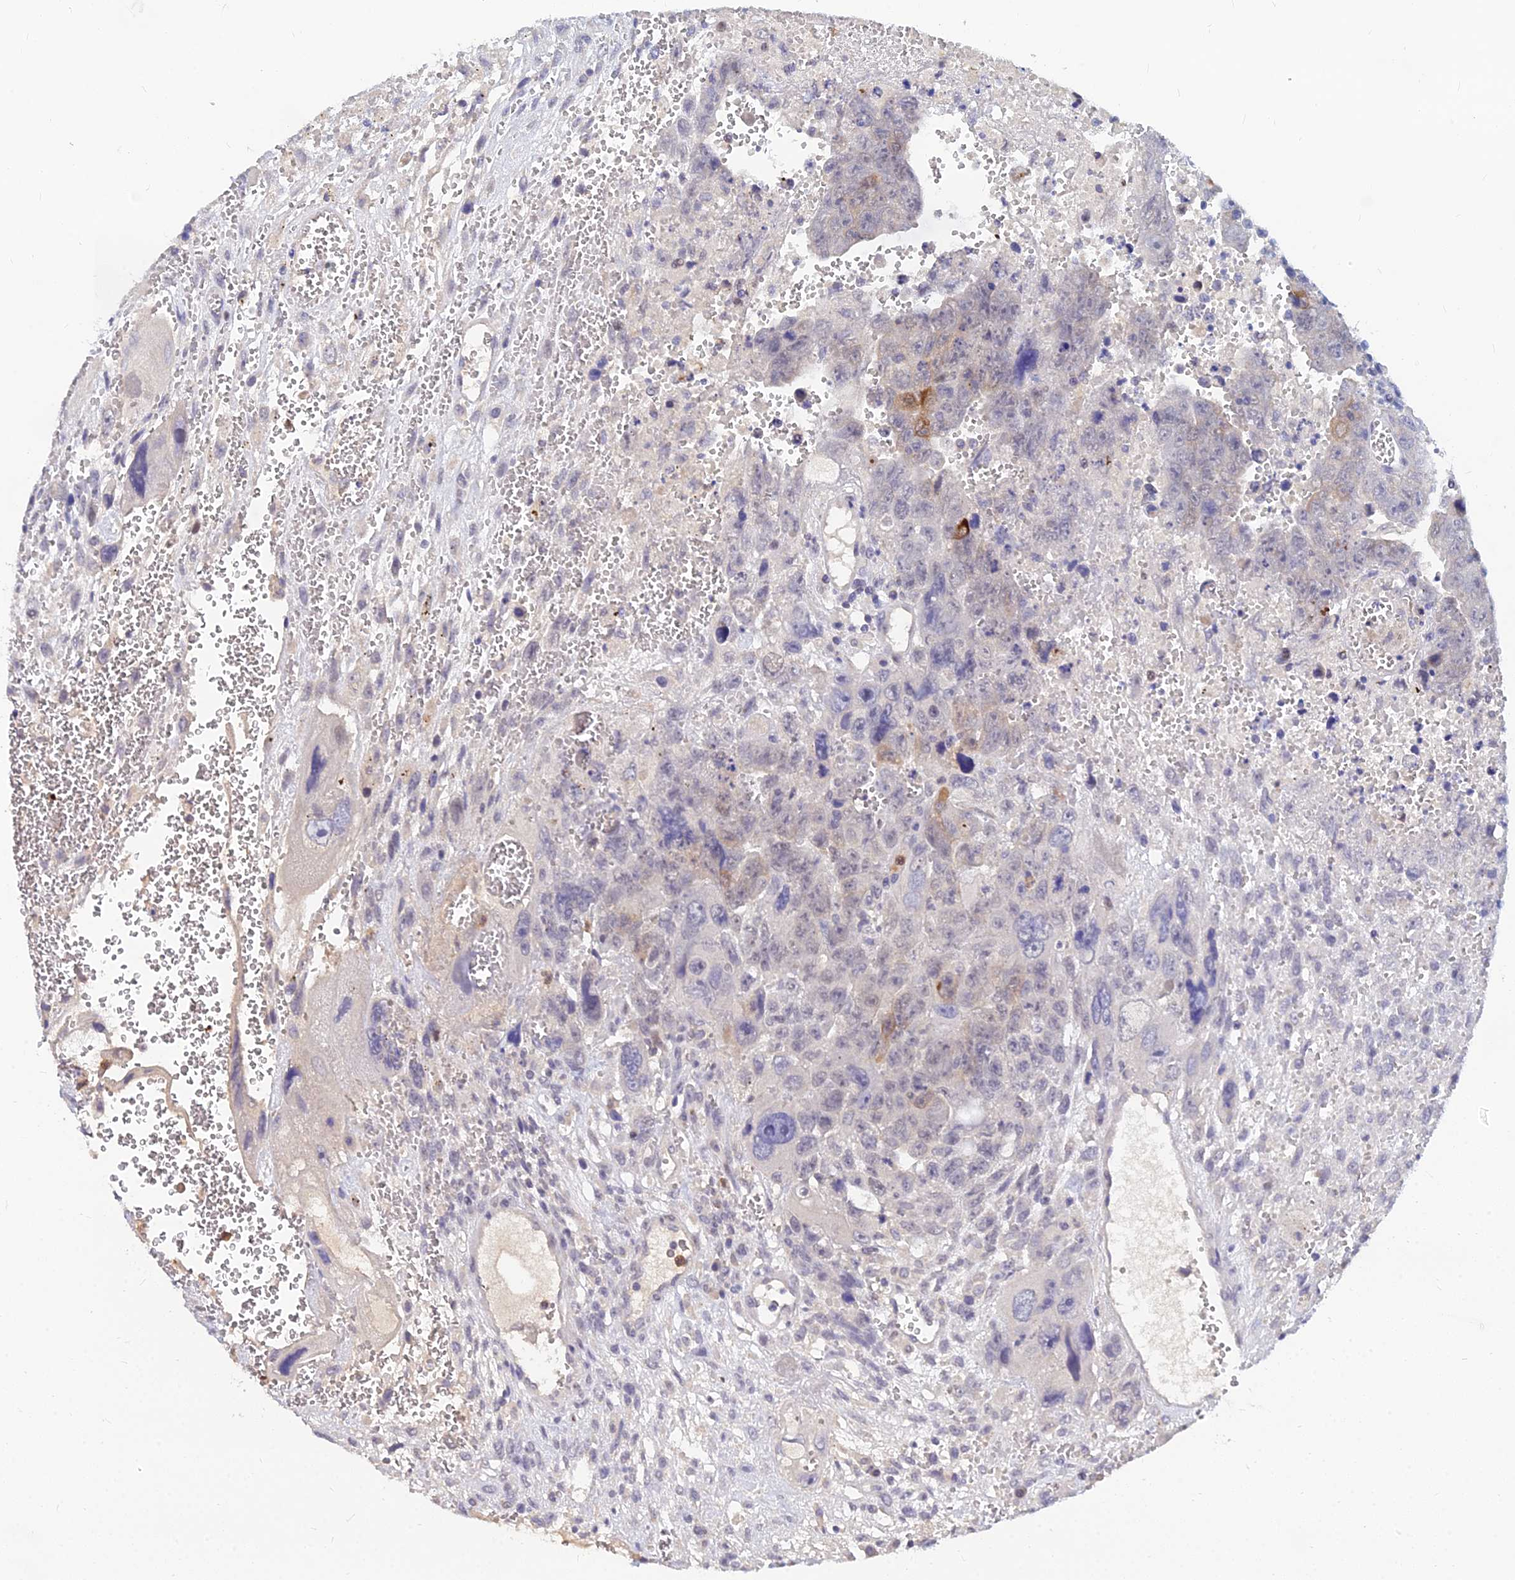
{"staining": {"intensity": "moderate", "quantity": "<25%", "location": "cytoplasmic/membranous"}, "tissue": "testis cancer", "cell_type": "Tumor cells", "image_type": "cancer", "snomed": [{"axis": "morphology", "description": "Carcinoma, Embryonal, NOS"}, {"axis": "topography", "description": "Testis"}], "caption": "Tumor cells show moderate cytoplasmic/membranous expression in about <25% of cells in testis embryonal carcinoma.", "gene": "GOLGA6D", "patient": {"sex": "male", "age": 28}}